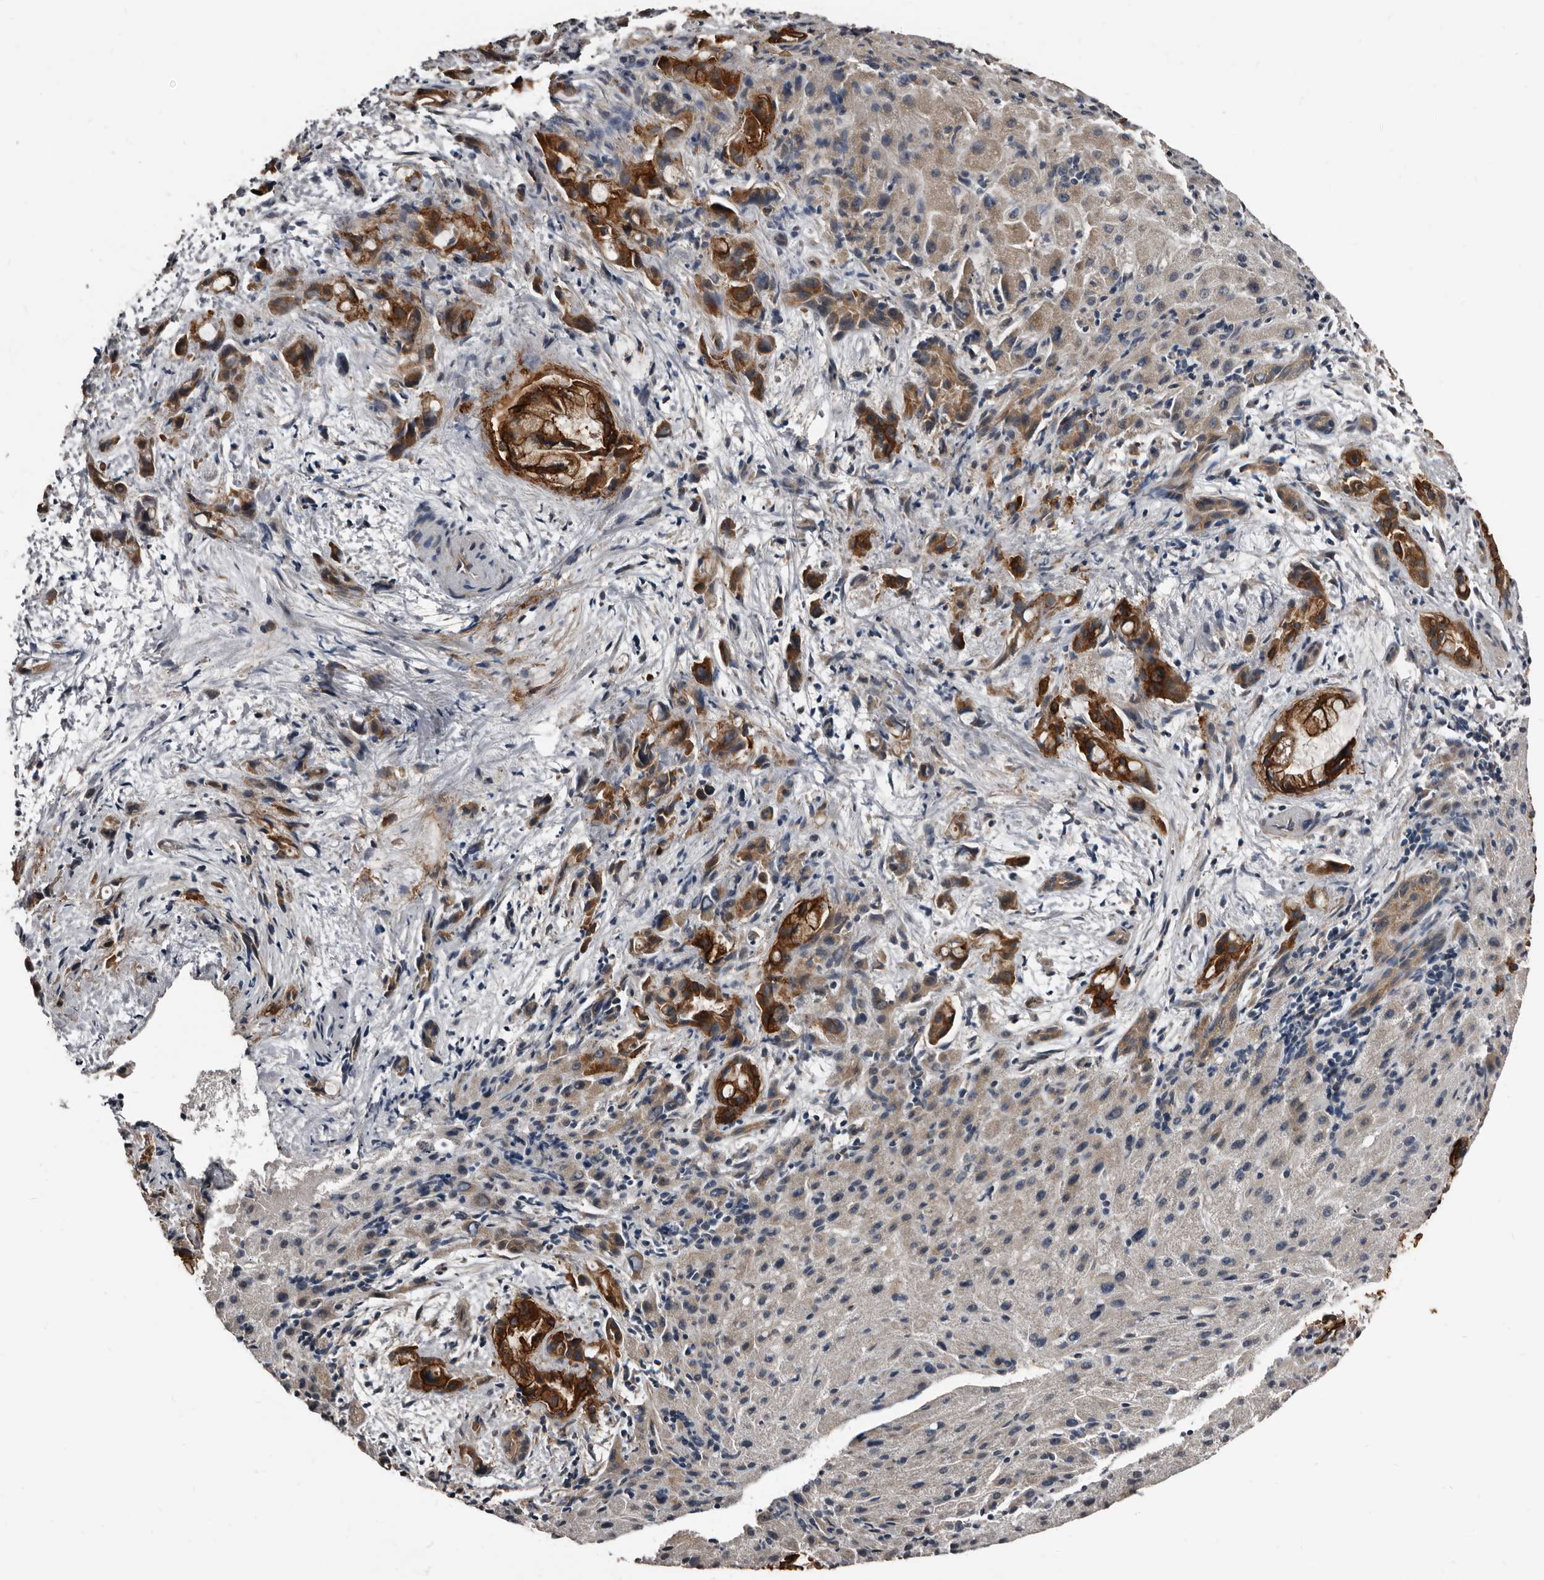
{"staining": {"intensity": "strong", "quantity": ">75%", "location": "cytoplasmic/membranous"}, "tissue": "liver cancer", "cell_type": "Tumor cells", "image_type": "cancer", "snomed": [{"axis": "morphology", "description": "Cholangiocarcinoma"}, {"axis": "topography", "description": "Liver"}], "caption": "Human cholangiocarcinoma (liver) stained with a protein marker reveals strong staining in tumor cells.", "gene": "DHPS", "patient": {"sex": "female", "age": 72}}